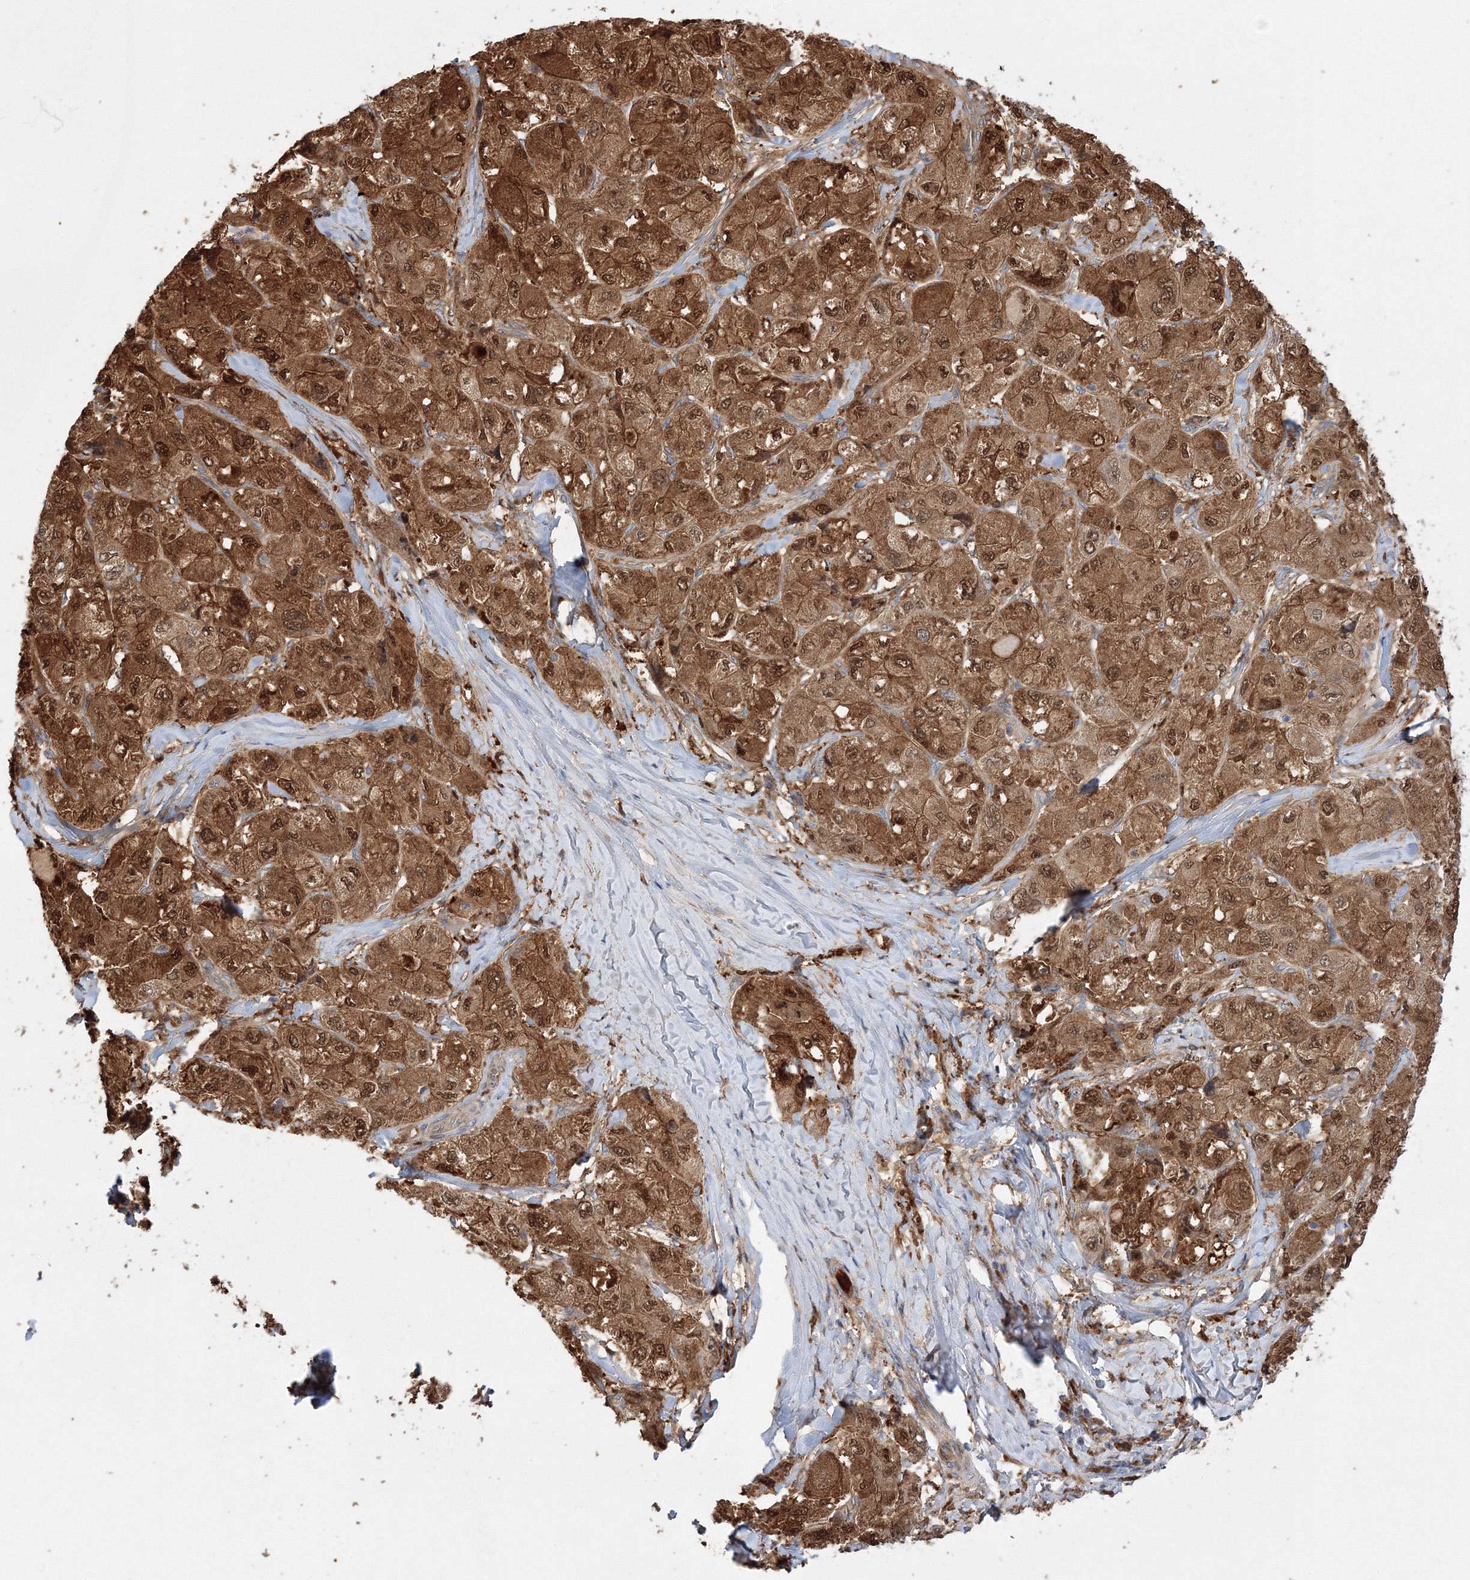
{"staining": {"intensity": "strong", "quantity": ">75%", "location": "cytoplasmic/membranous,nuclear"}, "tissue": "liver cancer", "cell_type": "Tumor cells", "image_type": "cancer", "snomed": [{"axis": "morphology", "description": "Carcinoma, Hepatocellular, NOS"}, {"axis": "topography", "description": "Liver"}], "caption": "Immunohistochemistry (IHC) staining of liver cancer, which exhibits high levels of strong cytoplasmic/membranous and nuclear positivity in approximately >75% of tumor cells indicating strong cytoplasmic/membranous and nuclear protein expression. The staining was performed using DAB (brown) for protein detection and nuclei were counterstained in hematoxylin (blue).", "gene": "NPM3", "patient": {"sex": "male", "age": 80}}